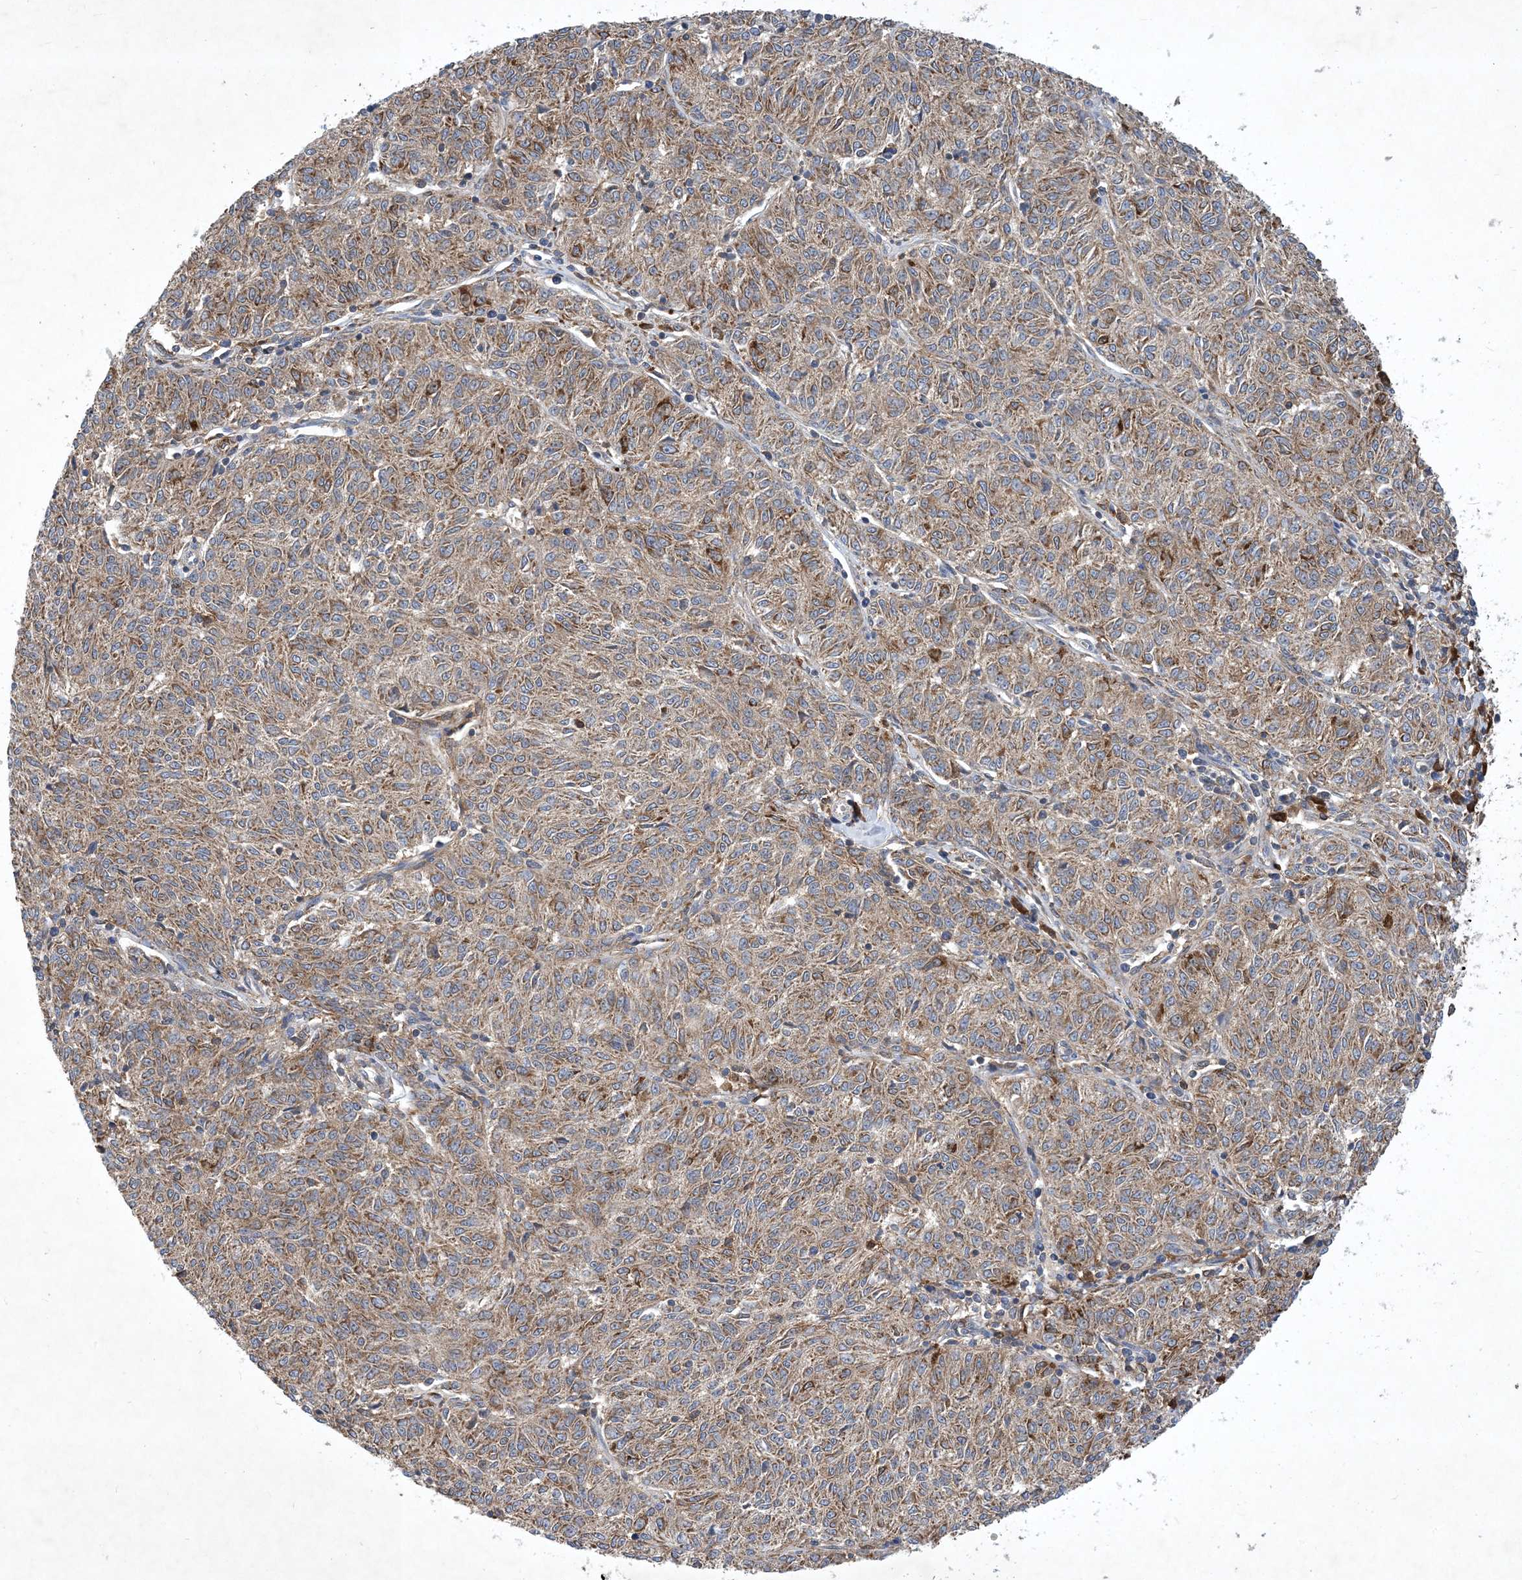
{"staining": {"intensity": "moderate", "quantity": ">75%", "location": "cytoplasmic/membranous"}, "tissue": "melanoma", "cell_type": "Tumor cells", "image_type": "cancer", "snomed": [{"axis": "morphology", "description": "Malignant melanoma, NOS"}, {"axis": "topography", "description": "Skin"}], "caption": "Tumor cells demonstrate moderate cytoplasmic/membranous positivity in approximately >75% of cells in melanoma.", "gene": "STK19", "patient": {"sex": "female", "age": 72}}